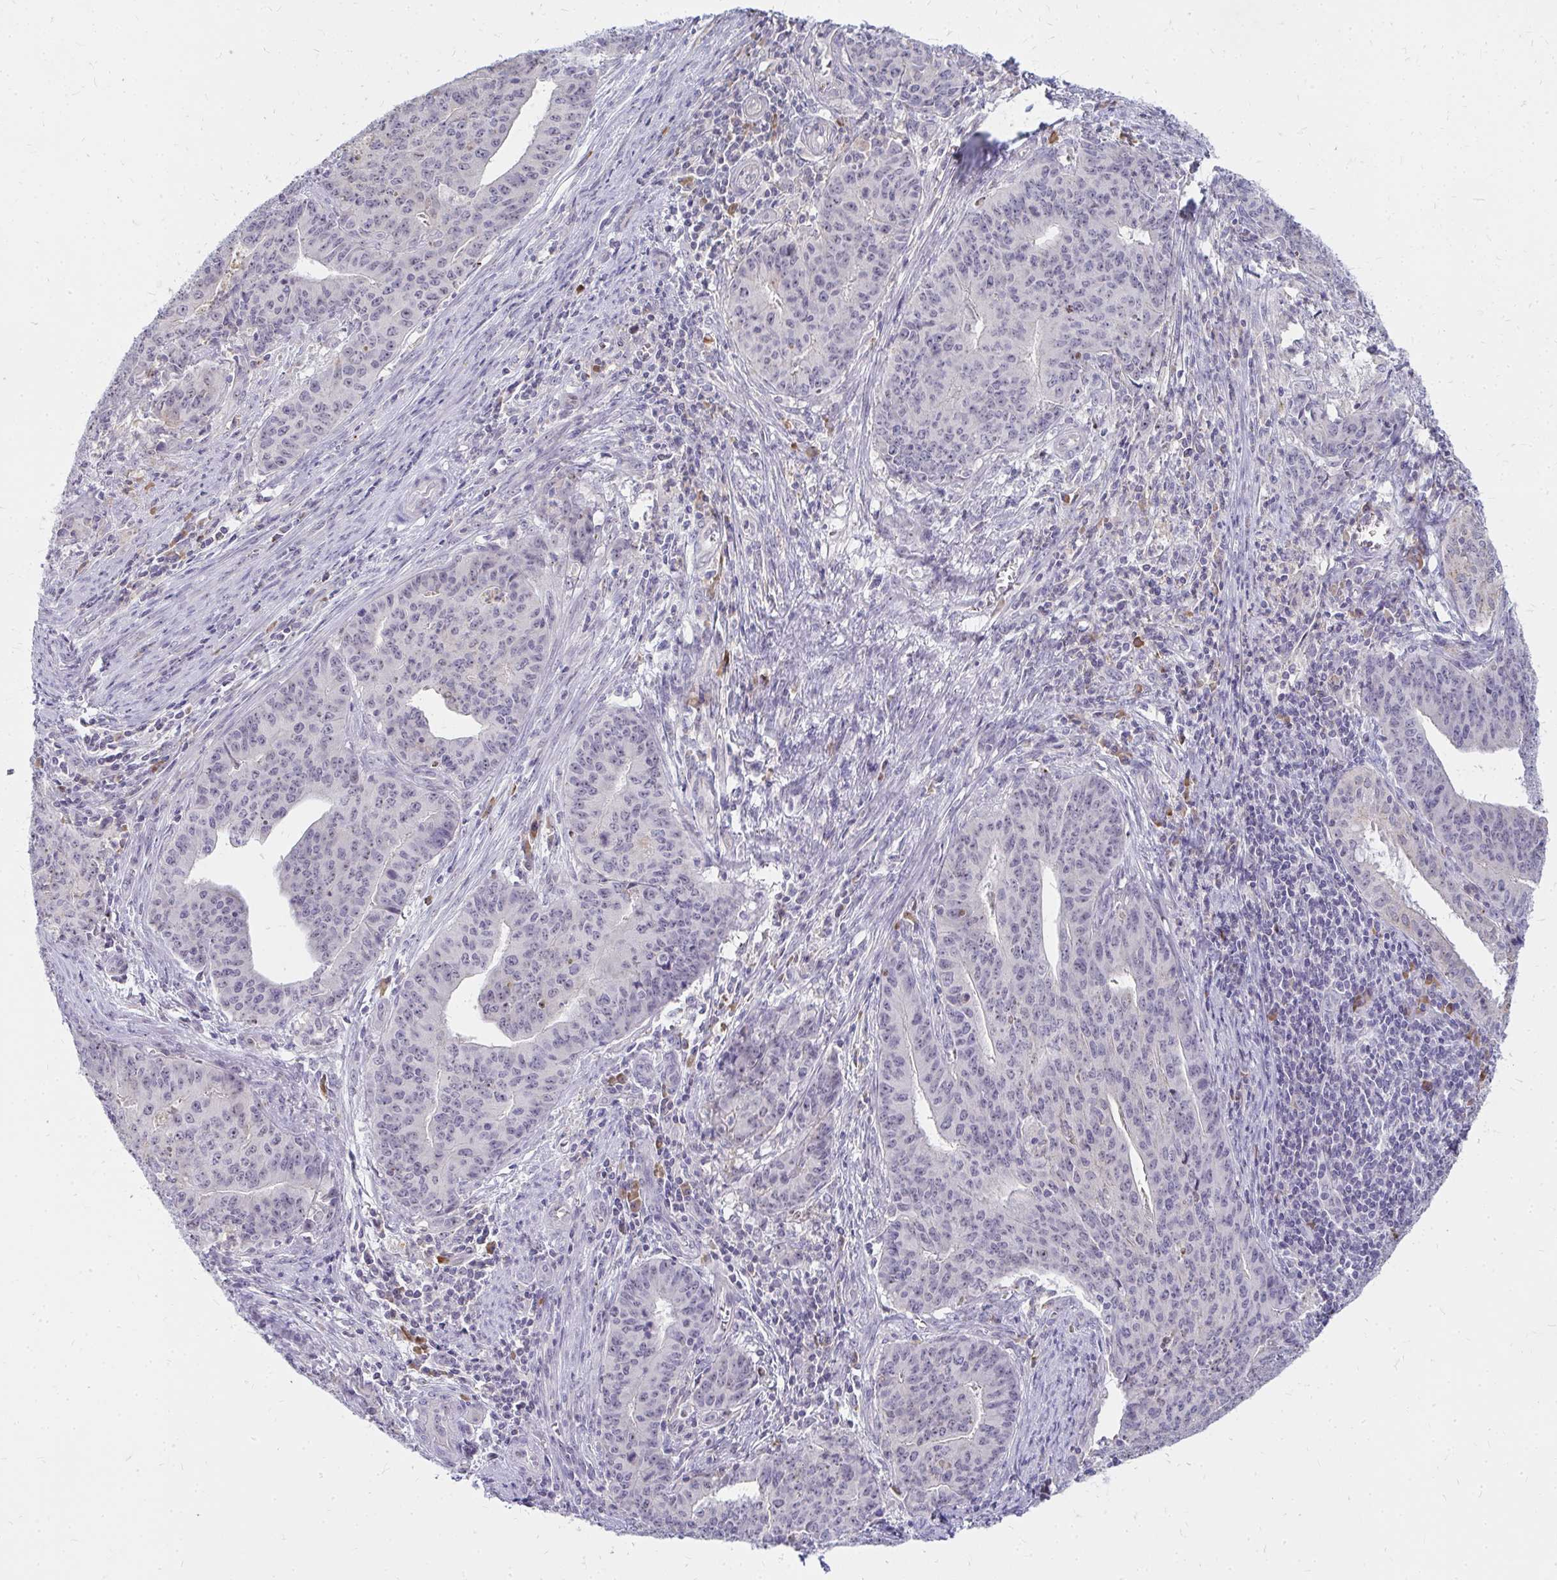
{"staining": {"intensity": "negative", "quantity": "none", "location": "none"}, "tissue": "endometrial cancer", "cell_type": "Tumor cells", "image_type": "cancer", "snomed": [{"axis": "morphology", "description": "Adenocarcinoma, NOS"}, {"axis": "topography", "description": "Endometrium"}], "caption": "This is an IHC photomicrograph of adenocarcinoma (endometrial). There is no positivity in tumor cells.", "gene": "FAM9A", "patient": {"sex": "female", "age": 59}}